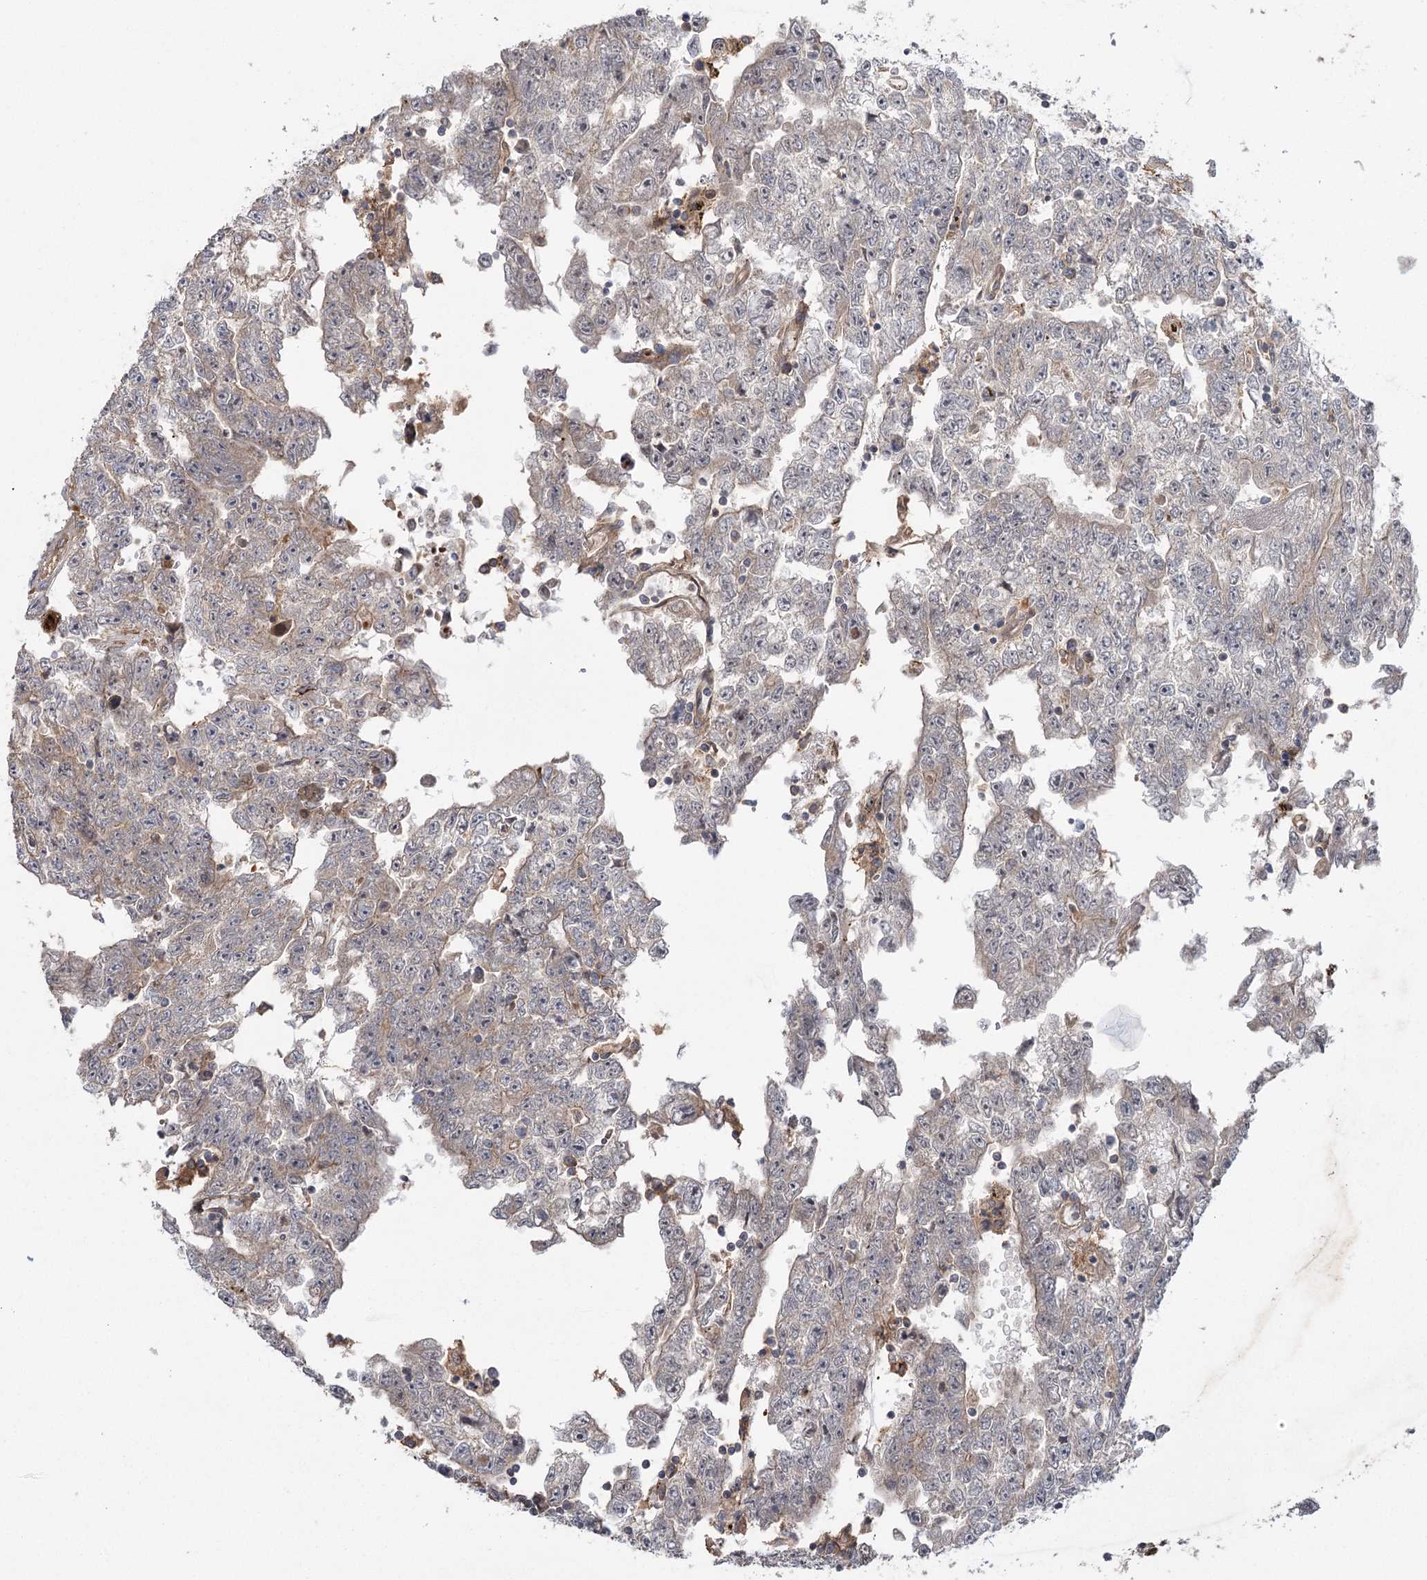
{"staining": {"intensity": "weak", "quantity": "<25%", "location": "cytoplasmic/membranous"}, "tissue": "testis cancer", "cell_type": "Tumor cells", "image_type": "cancer", "snomed": [{"axis": "morphology", "description": "Carcinoma, Embryonal, NOS"}, {"axis": "topography", "description": "Testis"}], "caption": "IHC of human embryonal carcinoma (testis) exhibits no staining in tumor cells.", "gene": "KCNN2", "patient": {"sex": "male", "age": 25}}